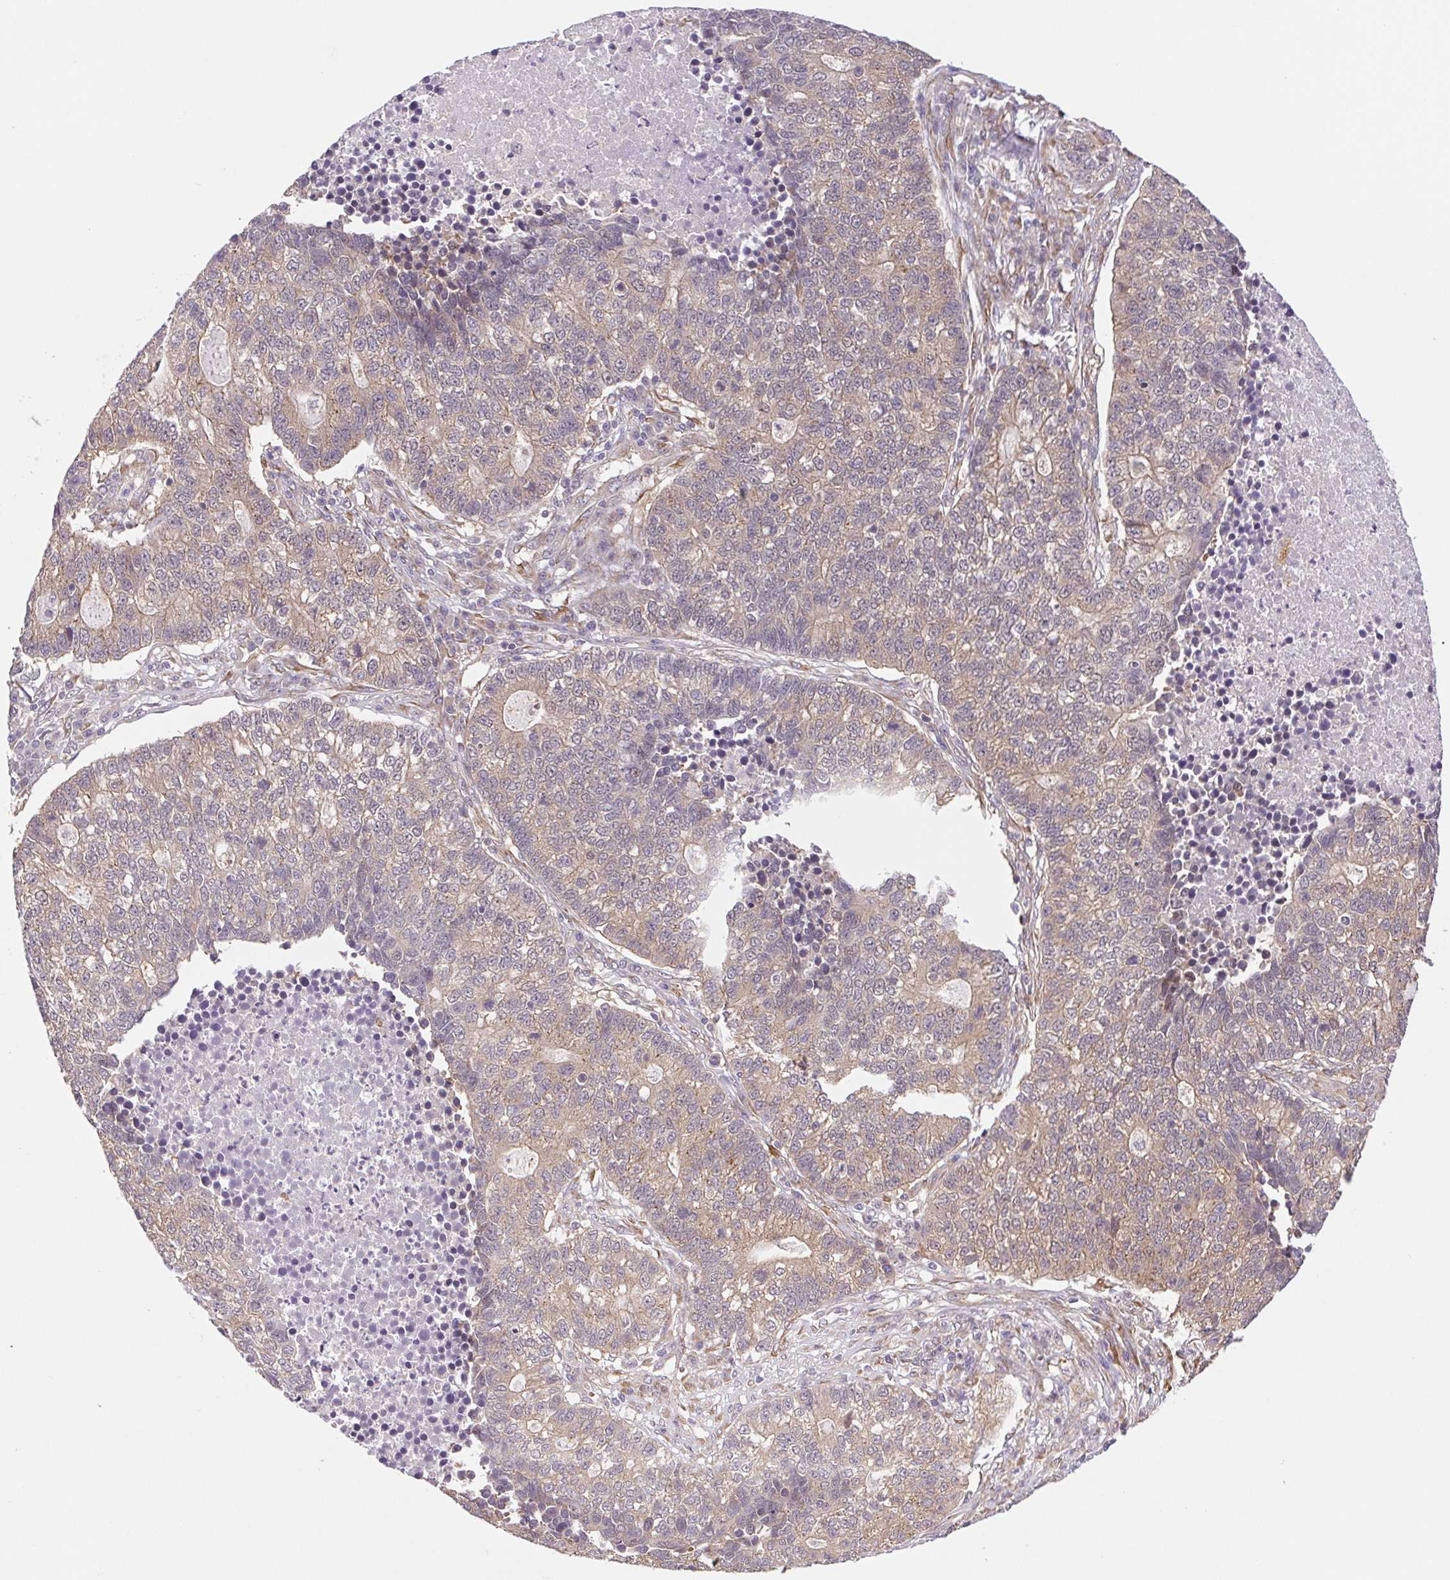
{"staining": {"intensity": "weak", "quantity": "25%-75%", "location": "cytoplasmic/membranous"}, "tissue": "lung cancer", "cell_type": "Tumor cells", "image_type": "cancer", "snomed": [{"axis": "morphology", "description": "Adenocarcinoma, NOS"}, {"axis": "topography", "description": "Lung"}], "caption": "A photomicrograph of adenocarcinoma (lung) stained for a protein reveals weak cytoplasmic/membranous brown staining in tumor cells. Nuclei are stained in blue.", "gene": "LYPD5", "patient": {"sex": "male", "age": 57}}